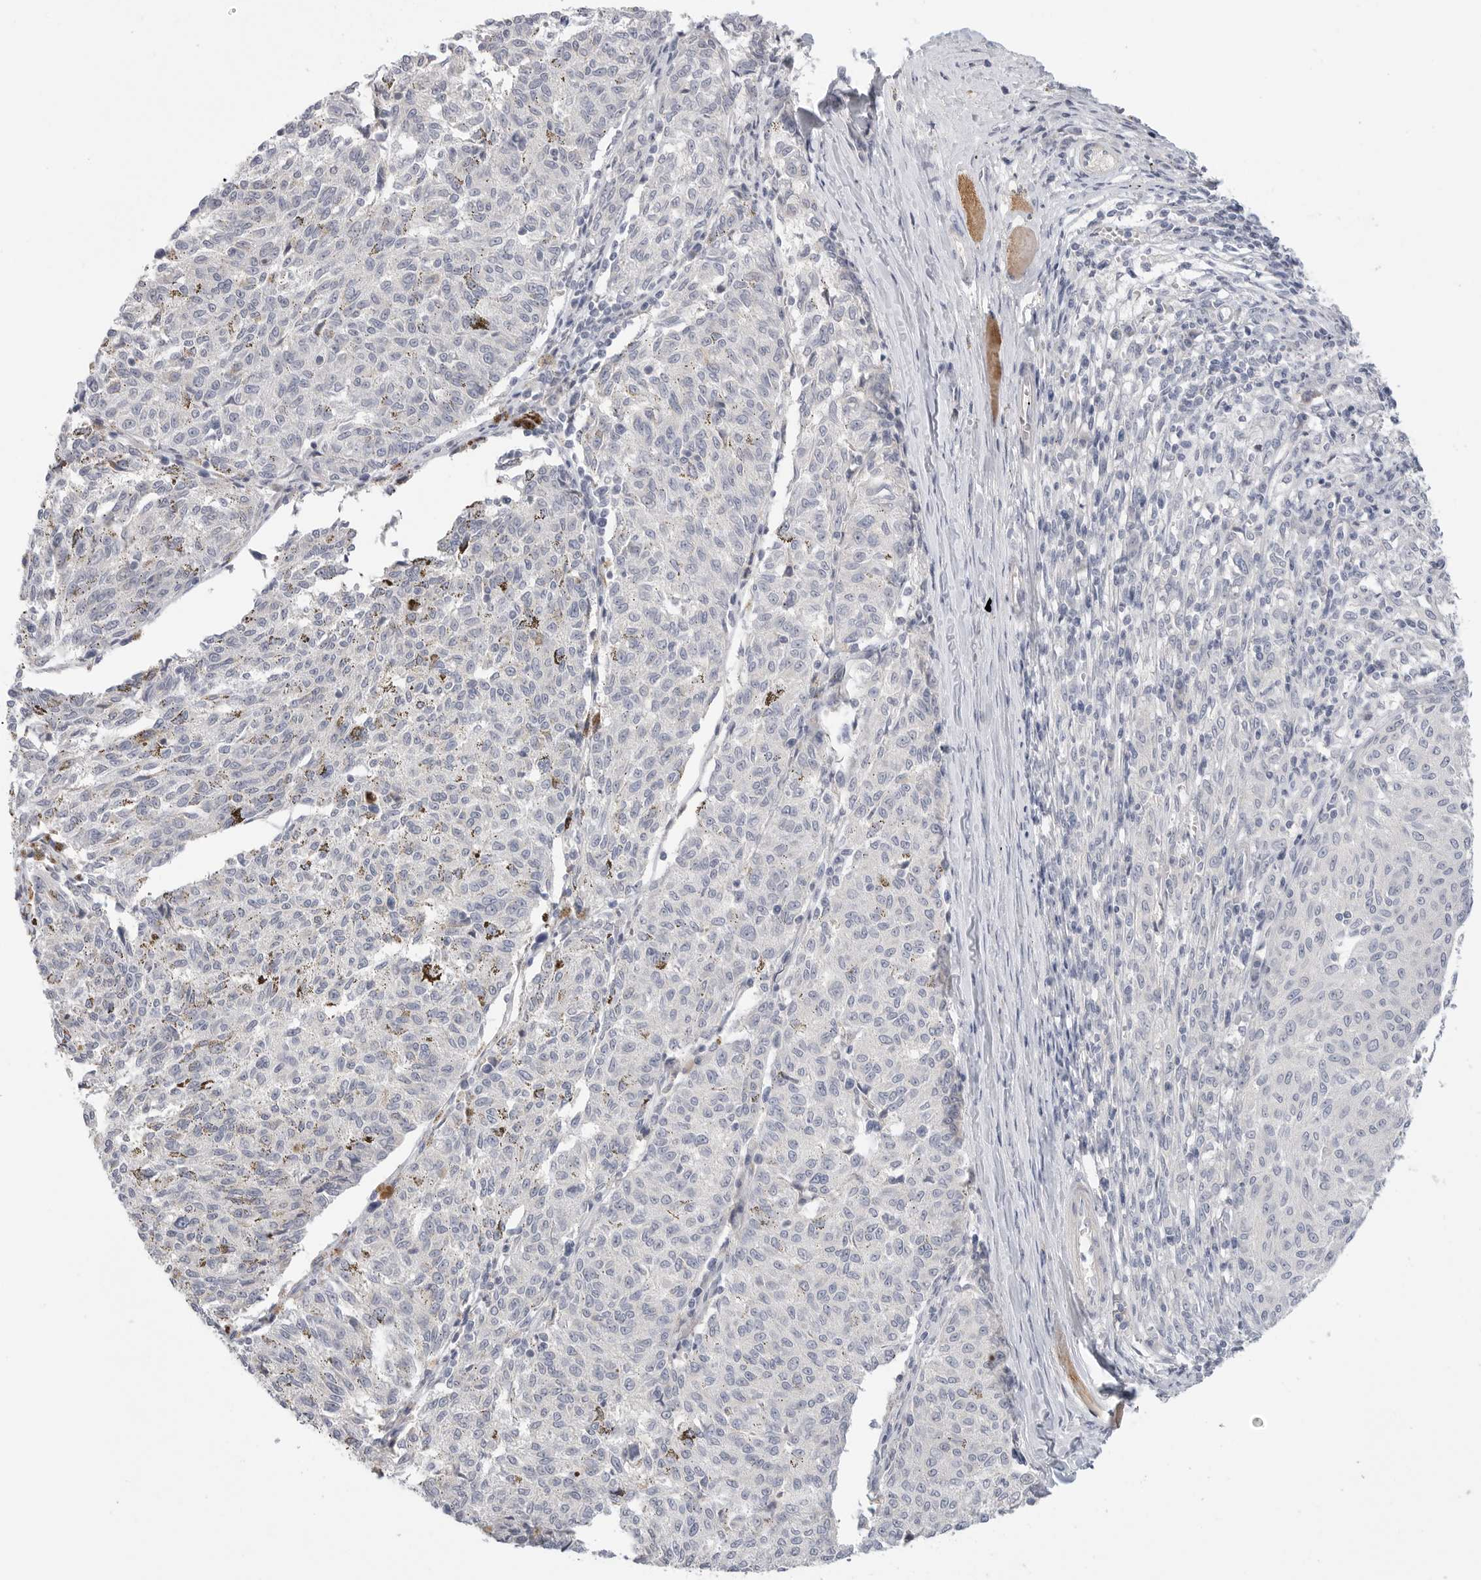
{"staining": {"intensity": "negative", "quantity": "none", "location": "none"}, "tissue": "melanoma", "cell_type": "Tumor cells", "image_type": "cancer", "snomed": [{"axis": "morphology", "description": "Malignant melanoma, NOS"}, {"axis": "topography", "description": "Skin"}], "caption": "The image exhibits no staining of tumor cells in melanoma.", "gene": "FBN2", "patient": {"sex": "female", "age": 72}}